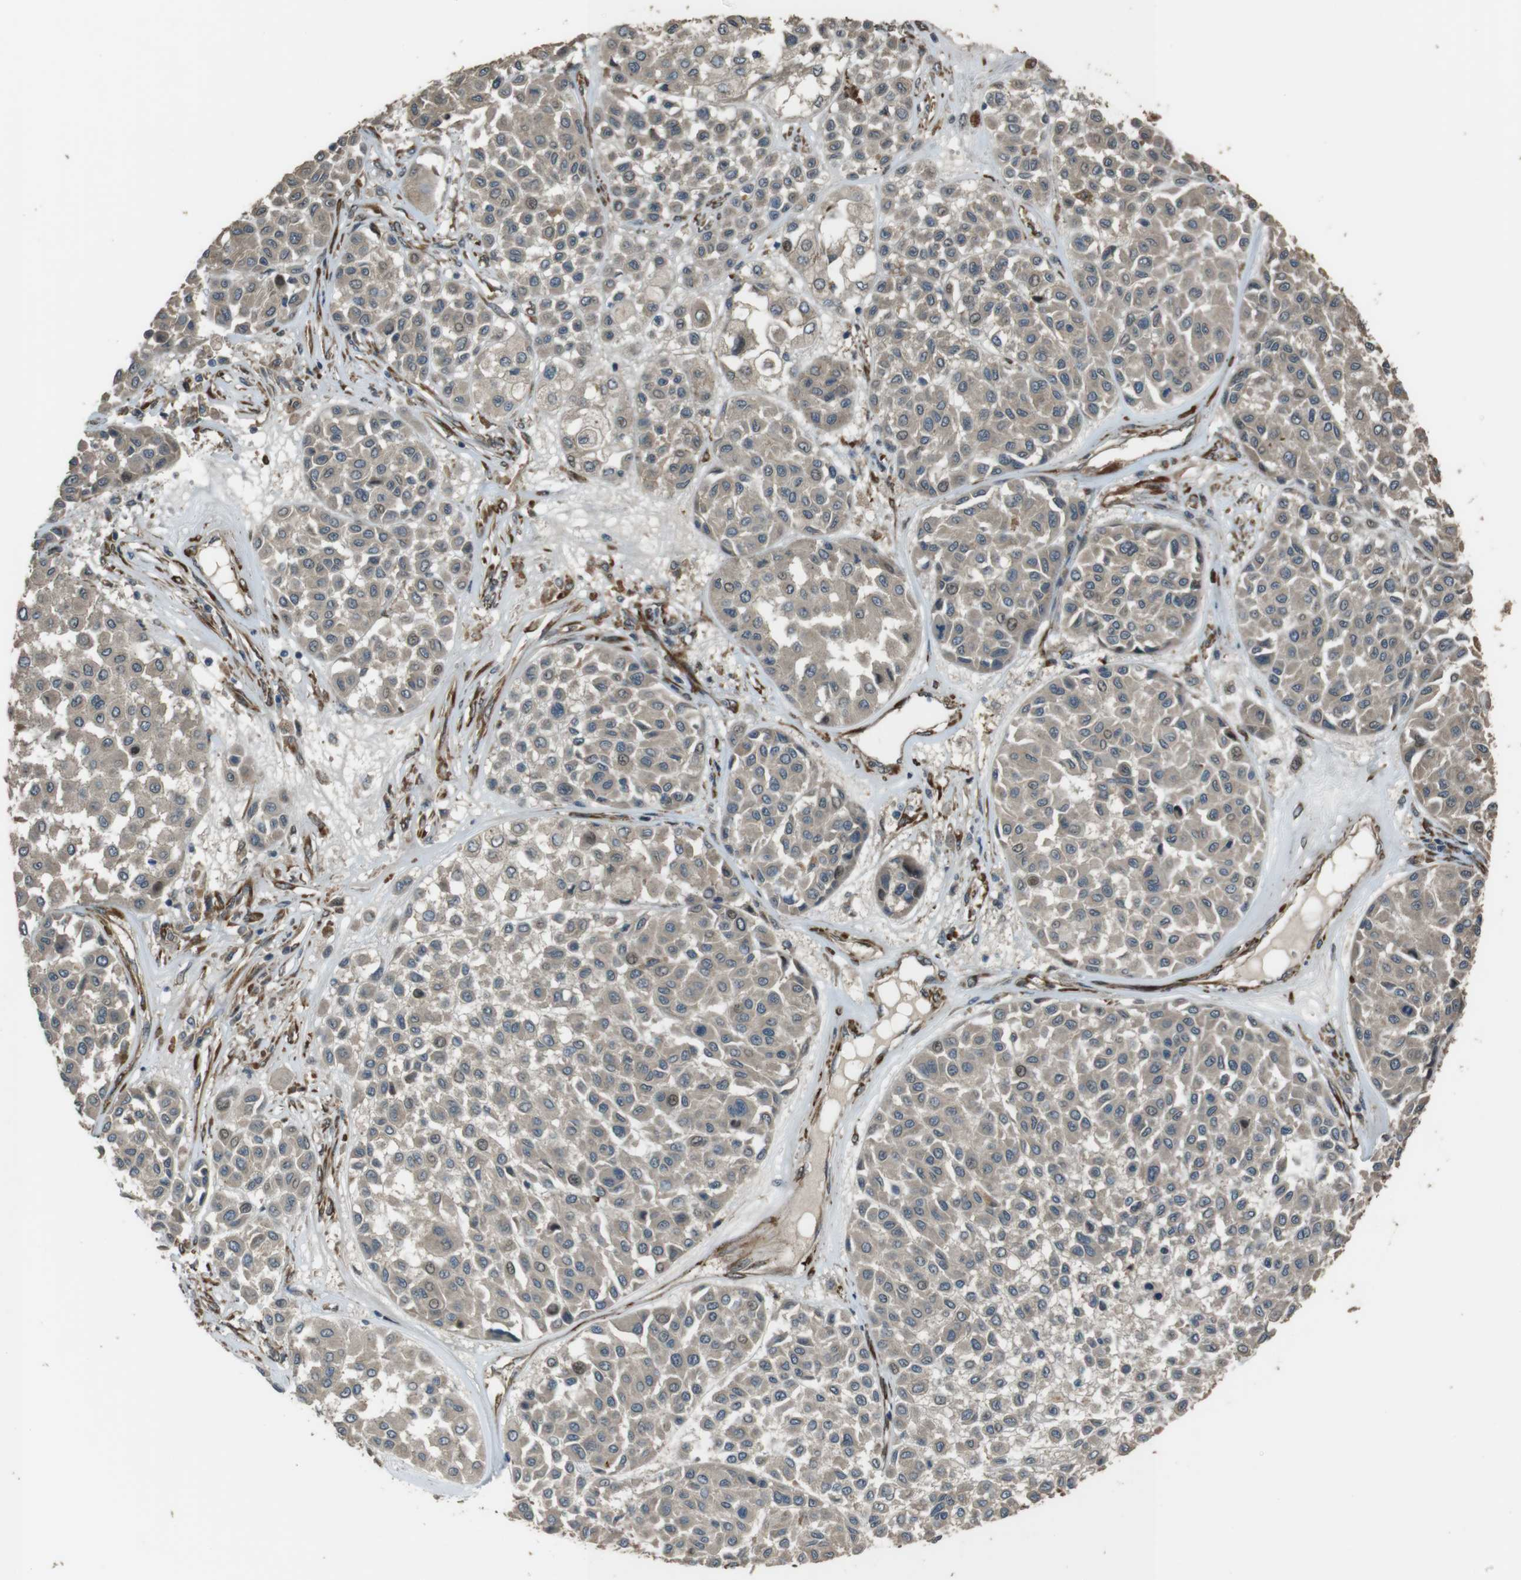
{"staining": {"intensity": "negative", "quantity": "none", "location": "none"}, "tissue": "melanoma", "cell_type": "Tumor cells", "image_type": "cancer", "snomed": [{"axis": "morphology", "description": "Malignant melanoma, Metastatic site"}, {"axis": "topography", "description": "Soft tissue"}], "caption": "Tumor cells show no significant expression in malignant melanoma (metastatic site).", "gene": "MSRB3", "patient": {"sex": "male", "age": 41}}